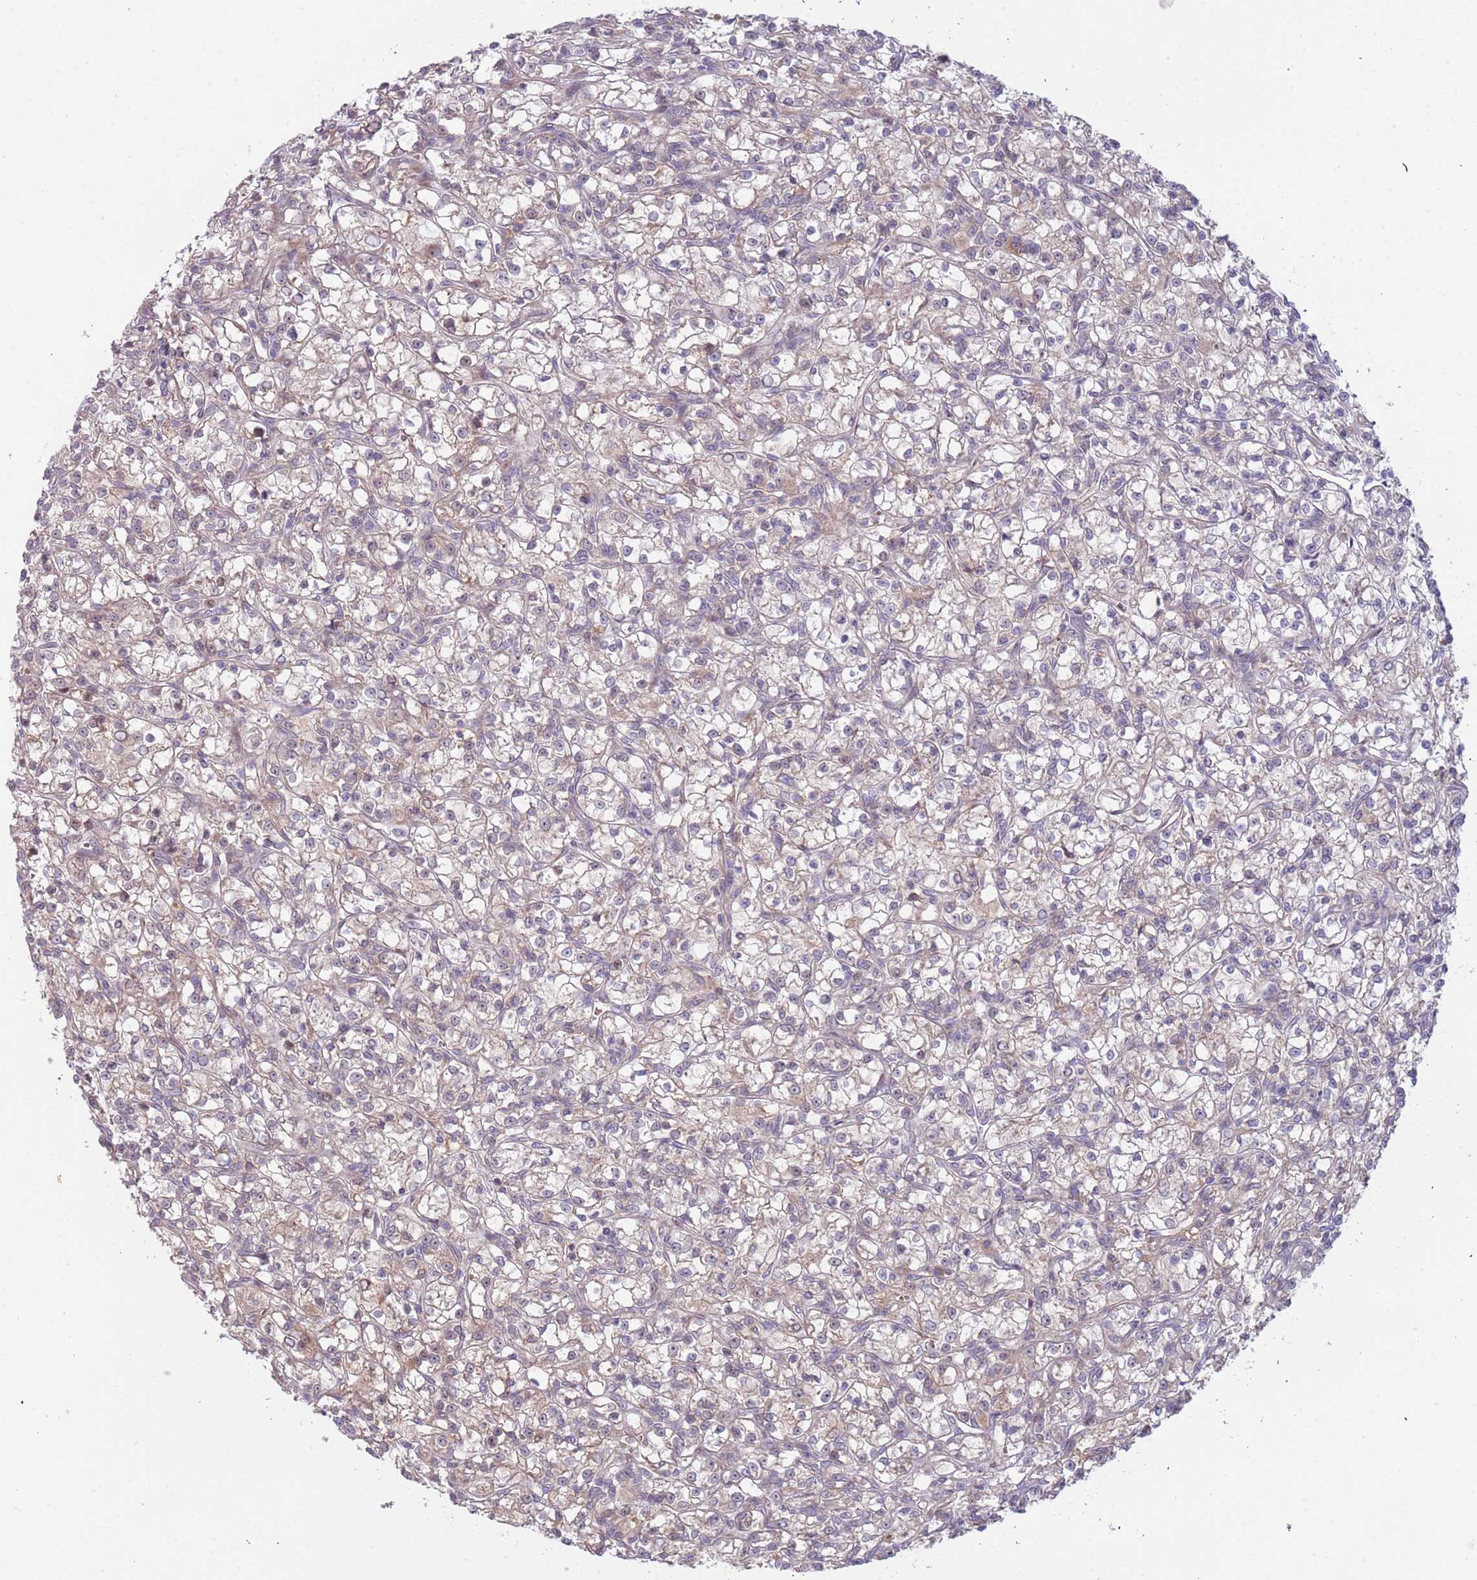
{"staining": {"intensity": "weak", "quantity": "<25%", "location": "nuclear"}, "tissue": "renal cancer", "cell_type": "Tumor cells", "image_type": "cancer", "snomed": [{"axis": "morphology", "description": "Adenocarcinoma, NOS"}, {"axis": "topography", "description": "Kidney"}], "caption": "Immunohistochemistry image of human adenocarcinoma (renal) stained for a protein (brown), which displays no expression in tumor cells.", "gene": "TRAPPC6B", "patient": {"sex": "female", "age": 59}}